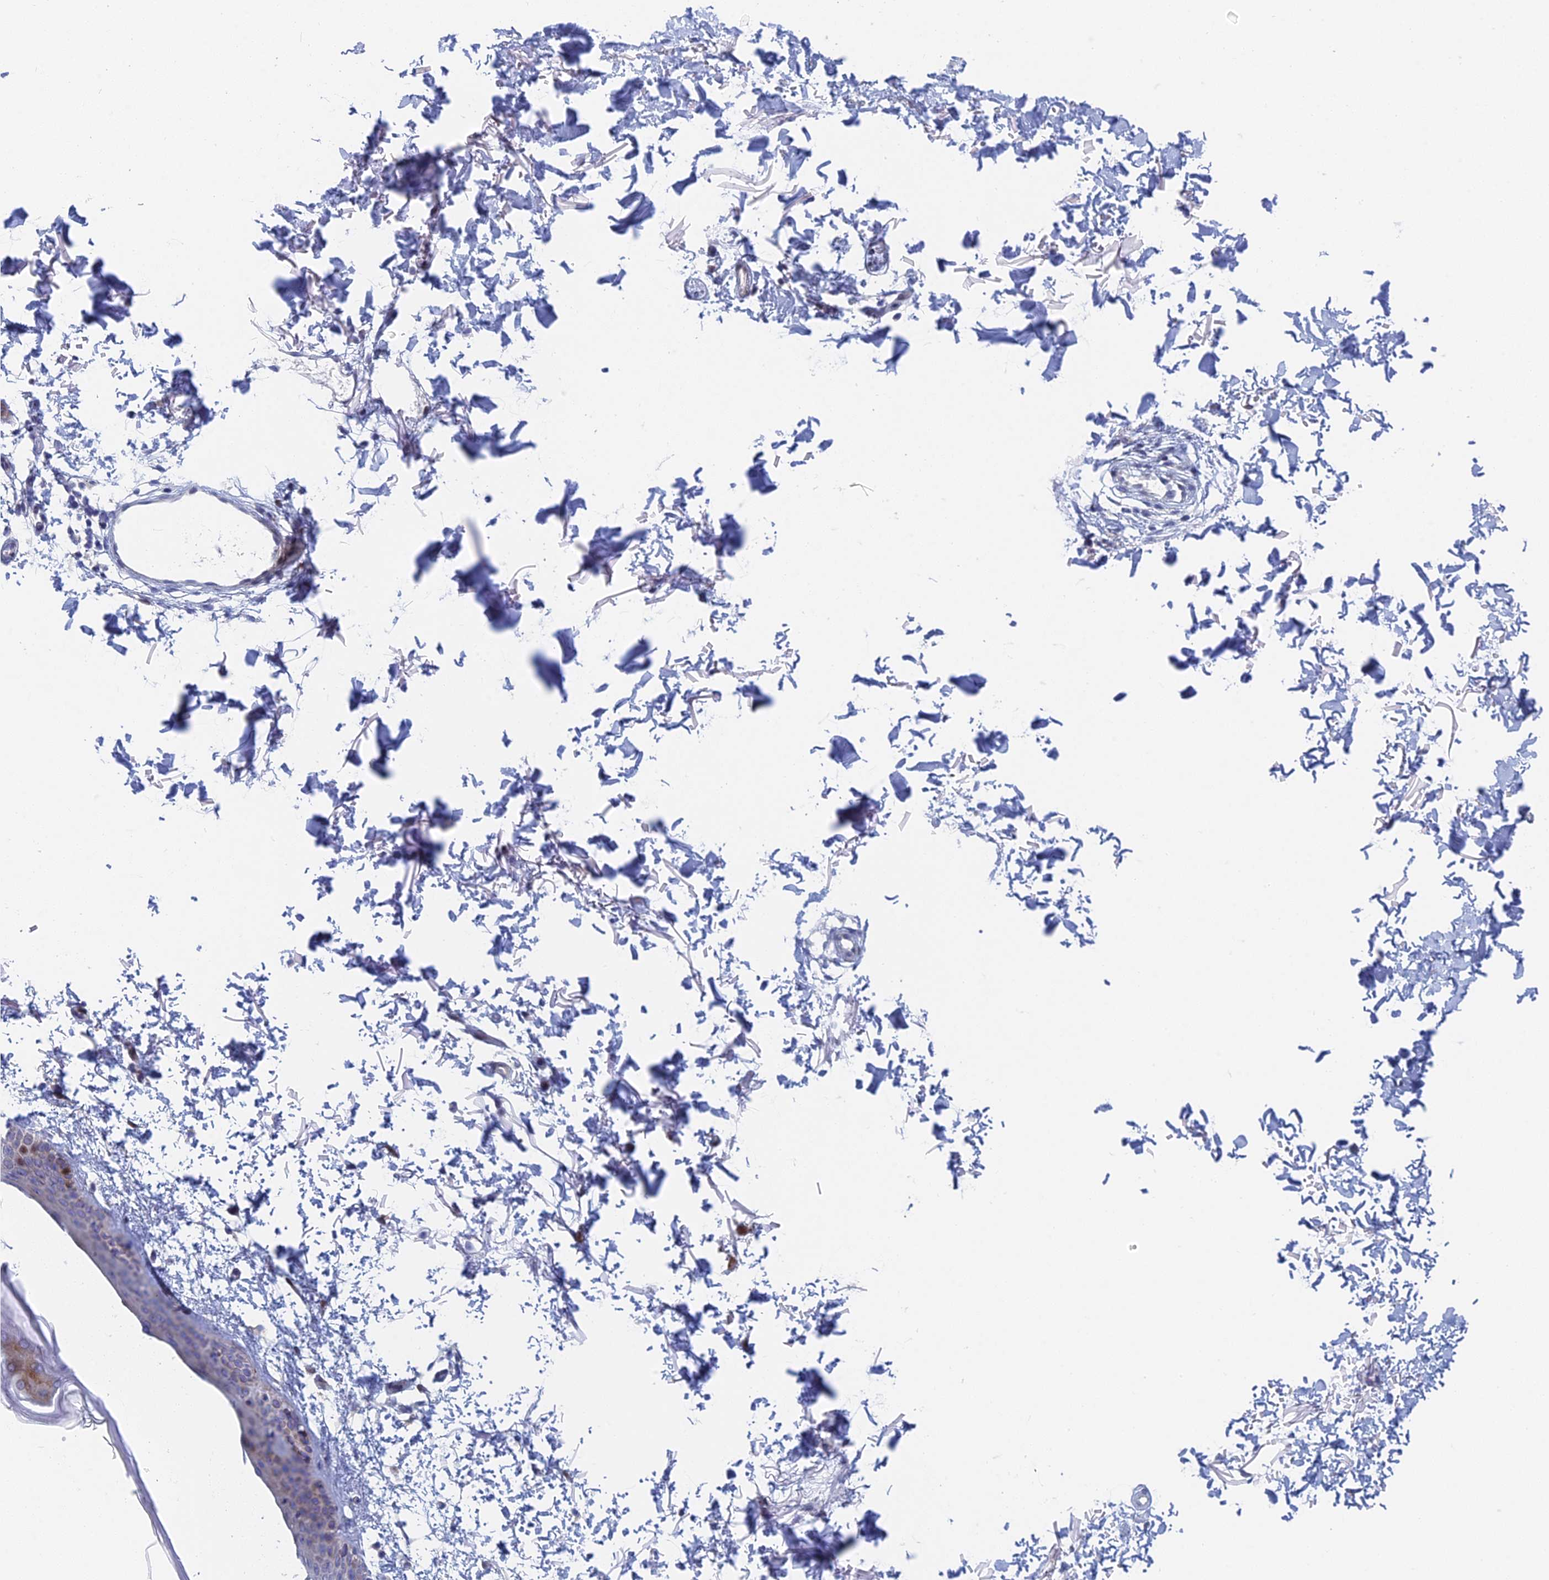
{"staining": {"intensity": "negative", "quantity": "none", "location": "none"}, "tissue": "skin", "cell_type": "Fibroblasts", "image_type": "normal", "snomed": [{"axis": "morphology", "description": "Normal tissue, NOS"}, {"axis": "topography", "description": "Skin"}], "caption": "Immunohistochemical staining of unremarkable skin displays no significant staining in fibroblasts. (DAB (3,3'-diaminobenzidine) IHC visualized using brightfield microscopy, high magnification).", "gene": "DRGX", "patient": {"sex": "male", "age": 66}}